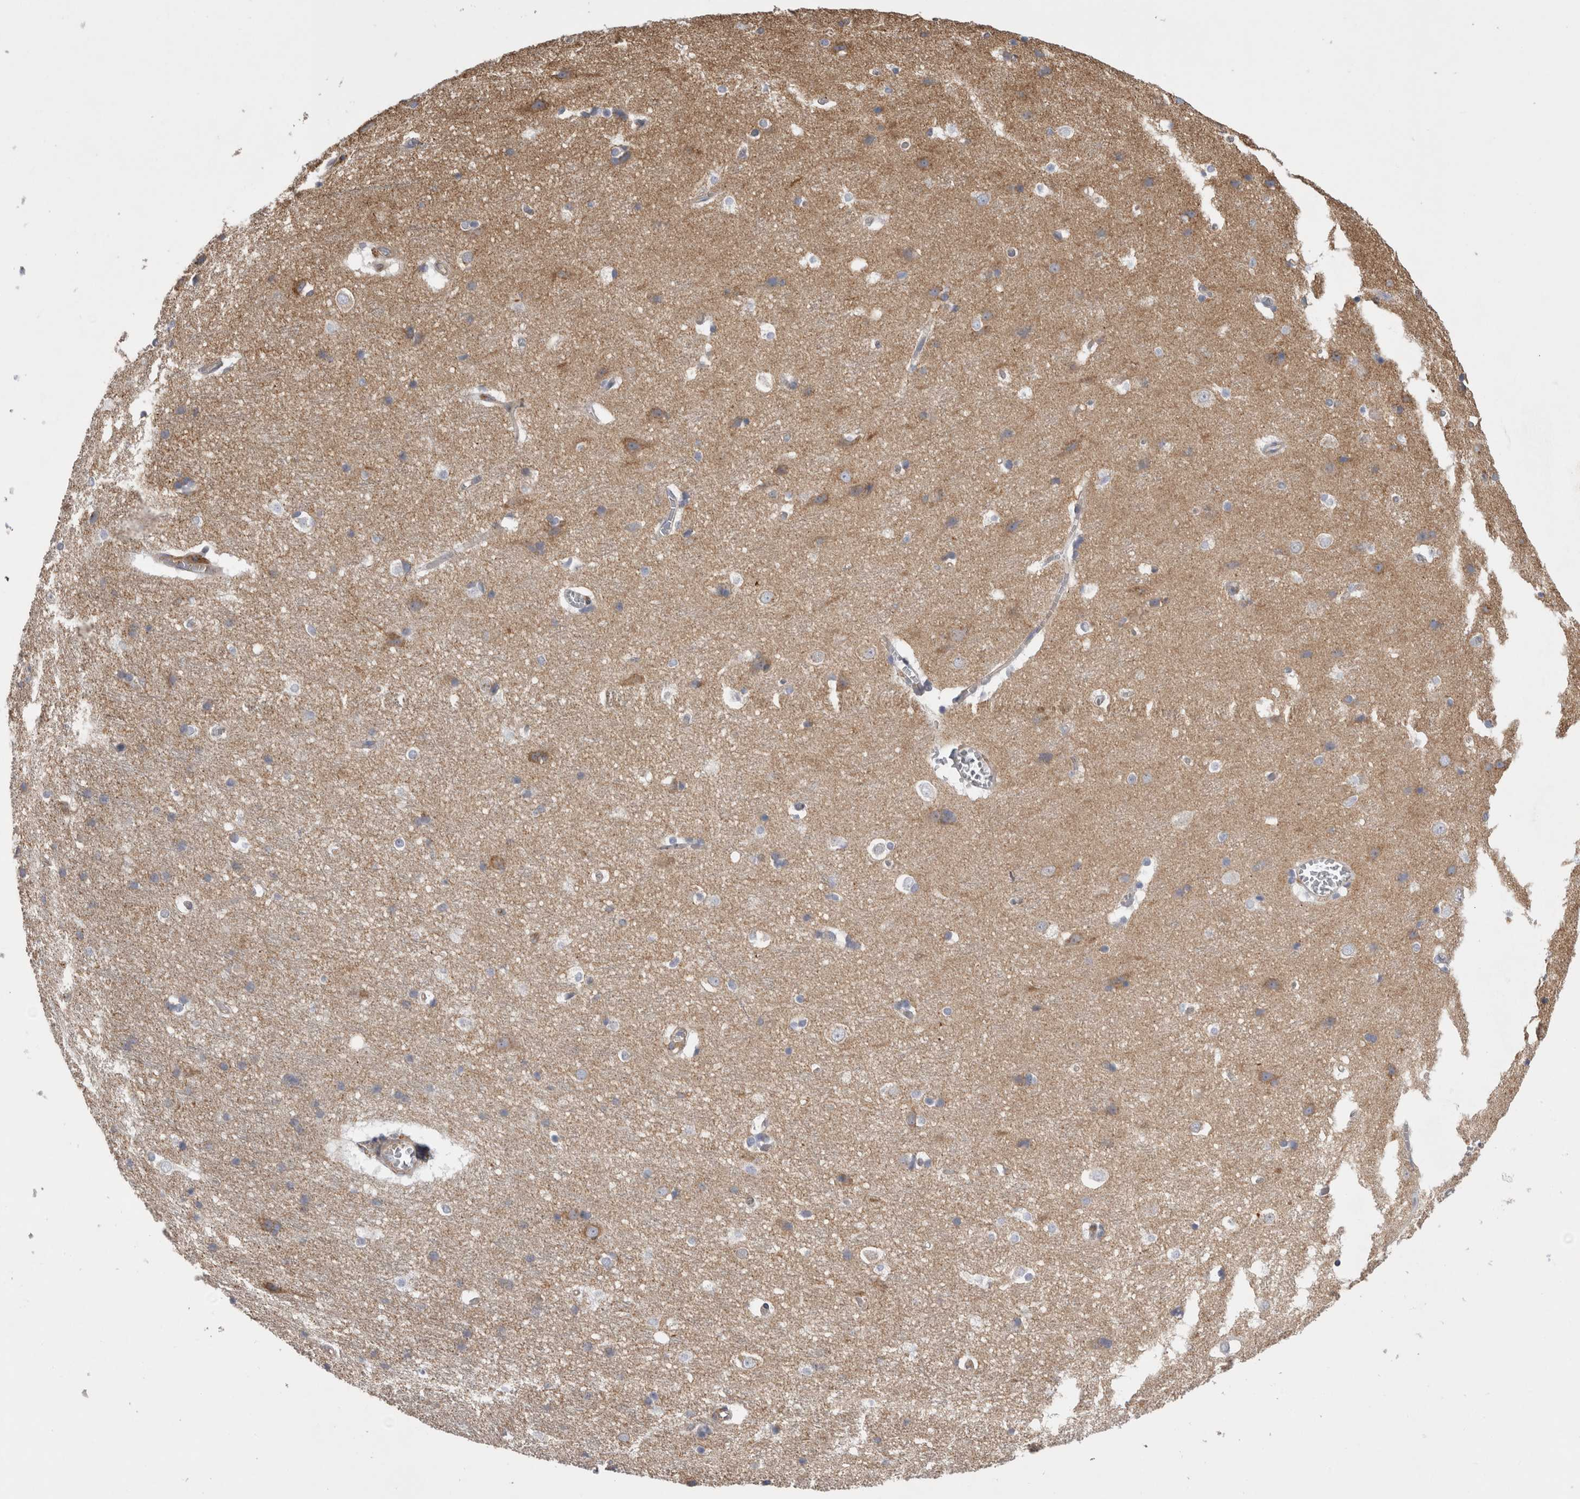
{"staining": {"intensity": "negative", "quantity": "none", "location": "none"}, "tissue": "cerebral cortex", "cell_type": "Endothelial cells", "image_type": "normal", "snomed": [{"axis": "morphology", "description": "Normal tissue, NOS"}, {"axis": "topography", "description": "Cerebral cortex"}], "caption": "Immunohistochemistry image of normal cerebral cortex: cerebral cortex stained with DAB (3,3'-diaminobenzidine) displays no significant protein expression in endothelial cells. (DAB (3,3'-diaminobenzidine) immunohistochemistry (IHC) with hematoxylin counter stain).", "gene": "ATXN3L", "patient": {"sex": "male", "age": 54}}